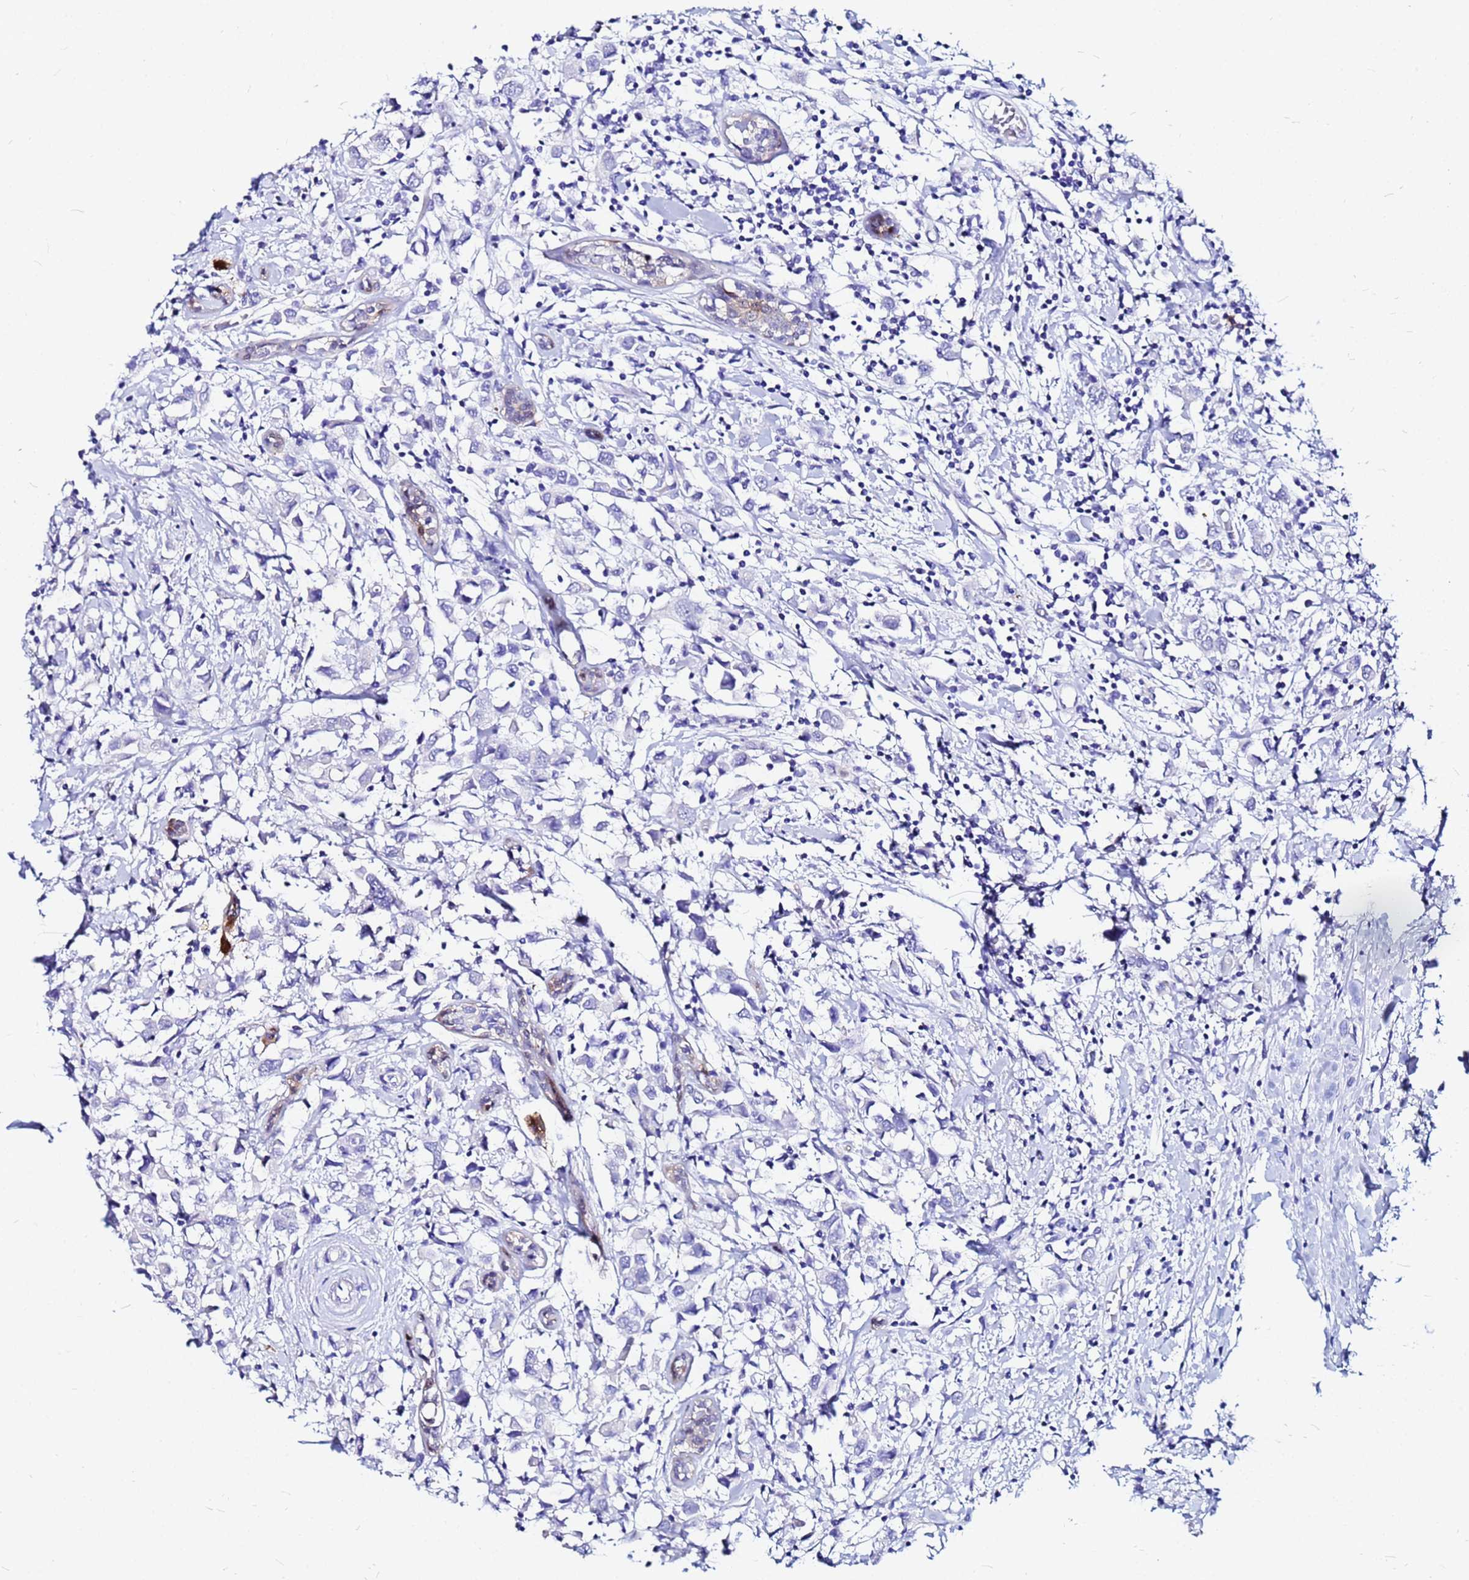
{"staining": {"intensity": "negative", "quantity": "none", "location": "none"}, "tissue": "breast cancer", "cell_type": "Tumor cells", "image_type": "cancer", "snomed": [{"axis": "morphology", "description": "Duct carcinoma"}, {"axis": "topography", "description": "Breast"}], "caption": "Immunohistochemistry of breast cancer (infiltrating ductal carcinoma) reveals no staining in tumor cells.", "gene": "PPP1R14C", "patient": {"sex": "female", "age": 61}}